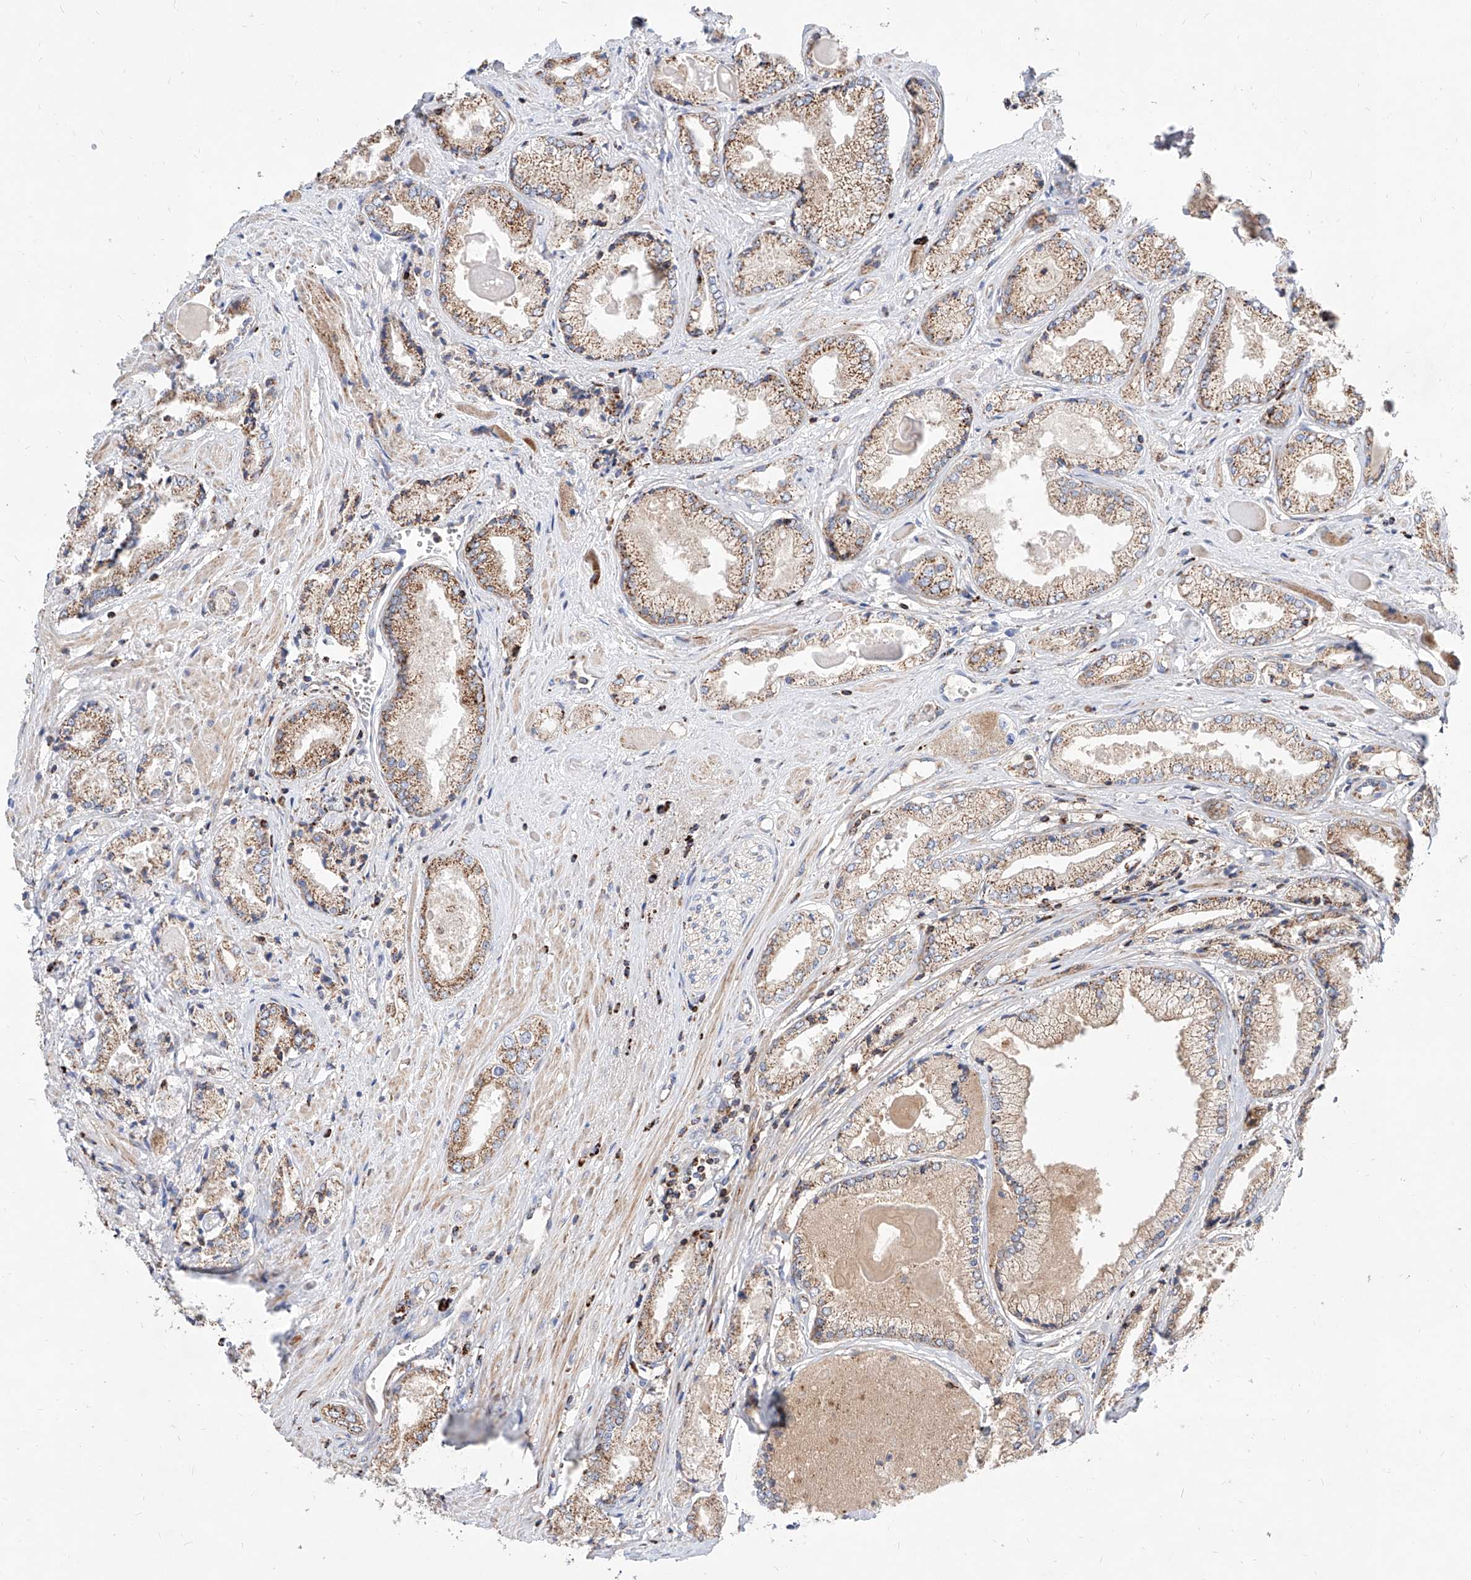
{"staining": {"intensity": "moderate", "quantity": ">75%", "location": "cytoplasmic/membranous"}, "tissue": "prostate cancer", "cell_type": "Tumor cells", "image_type": "cancer", "snomed": [{"axis": "morphology", "description": "Adenocarcinoma, Low grade"}, {"axis": "topography", "description": "Prostate"}], "caption": "This is an image of IHC staining of low-grade adenocarcinoma (prostate), which shows moderate positivity in the cytoplasmic/membranous of tumor cells.", "gene": "CPNE5", "patient": {"sex": "male", "age": 60}}